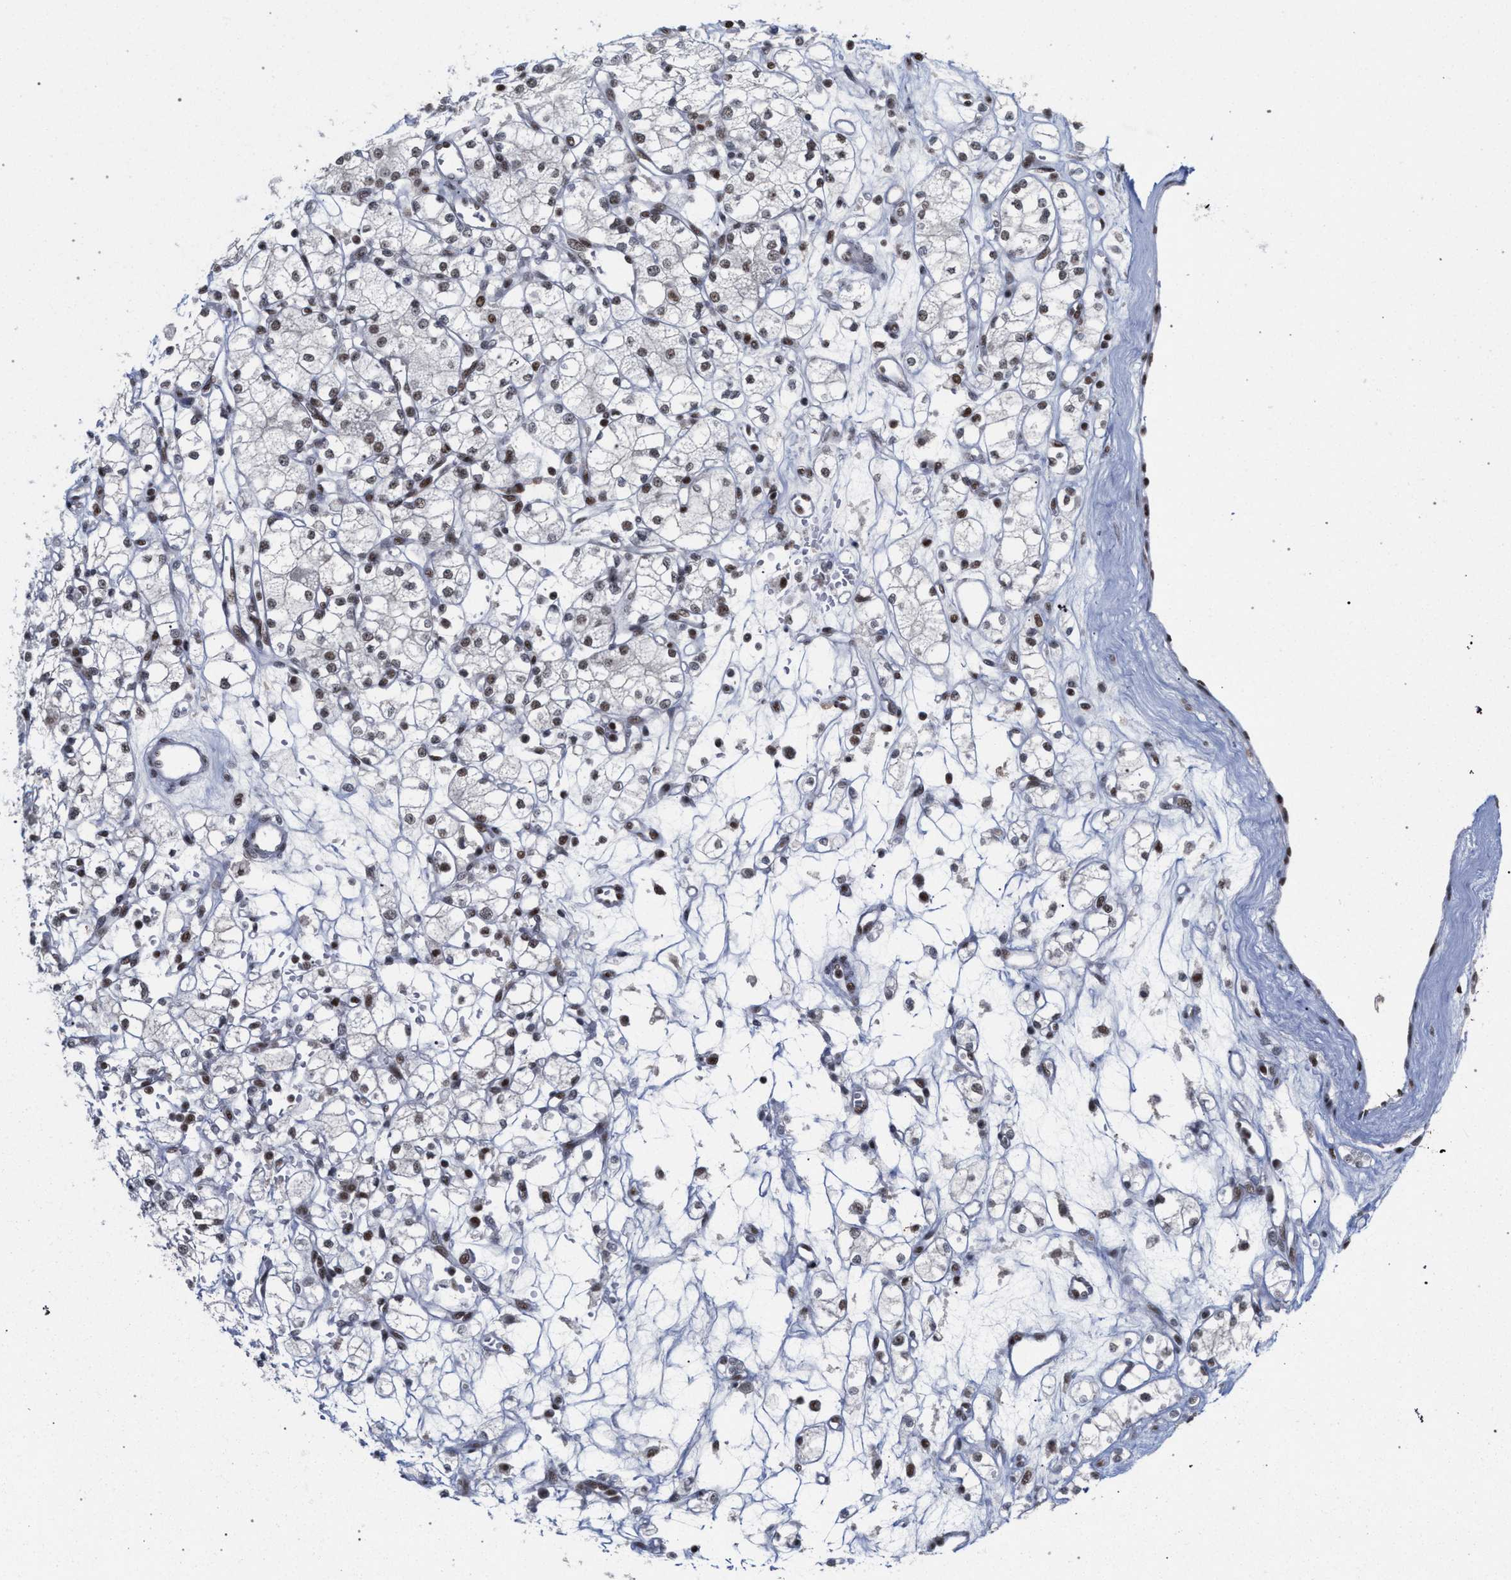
{"staining": {"intensity": "weak", "quantity": ">75%", "location": "nuclear"}, "tissue": "renal cancer", "cell_type": "Tumor cells", "image_type": "cancer", "snomed": [{"axis": "morphology", "description": "Adenocarcinoma, NOS"}, {"axis": "topography", "description": "Kidney"}], "caption": "Immunohistochemical staining of human renal adenocarcinoma reveals weak nuclear protein positivity in about >75% of tumor cells.", "gene": "SCAF4", "patient": {"sex": "male", "age": 77}}